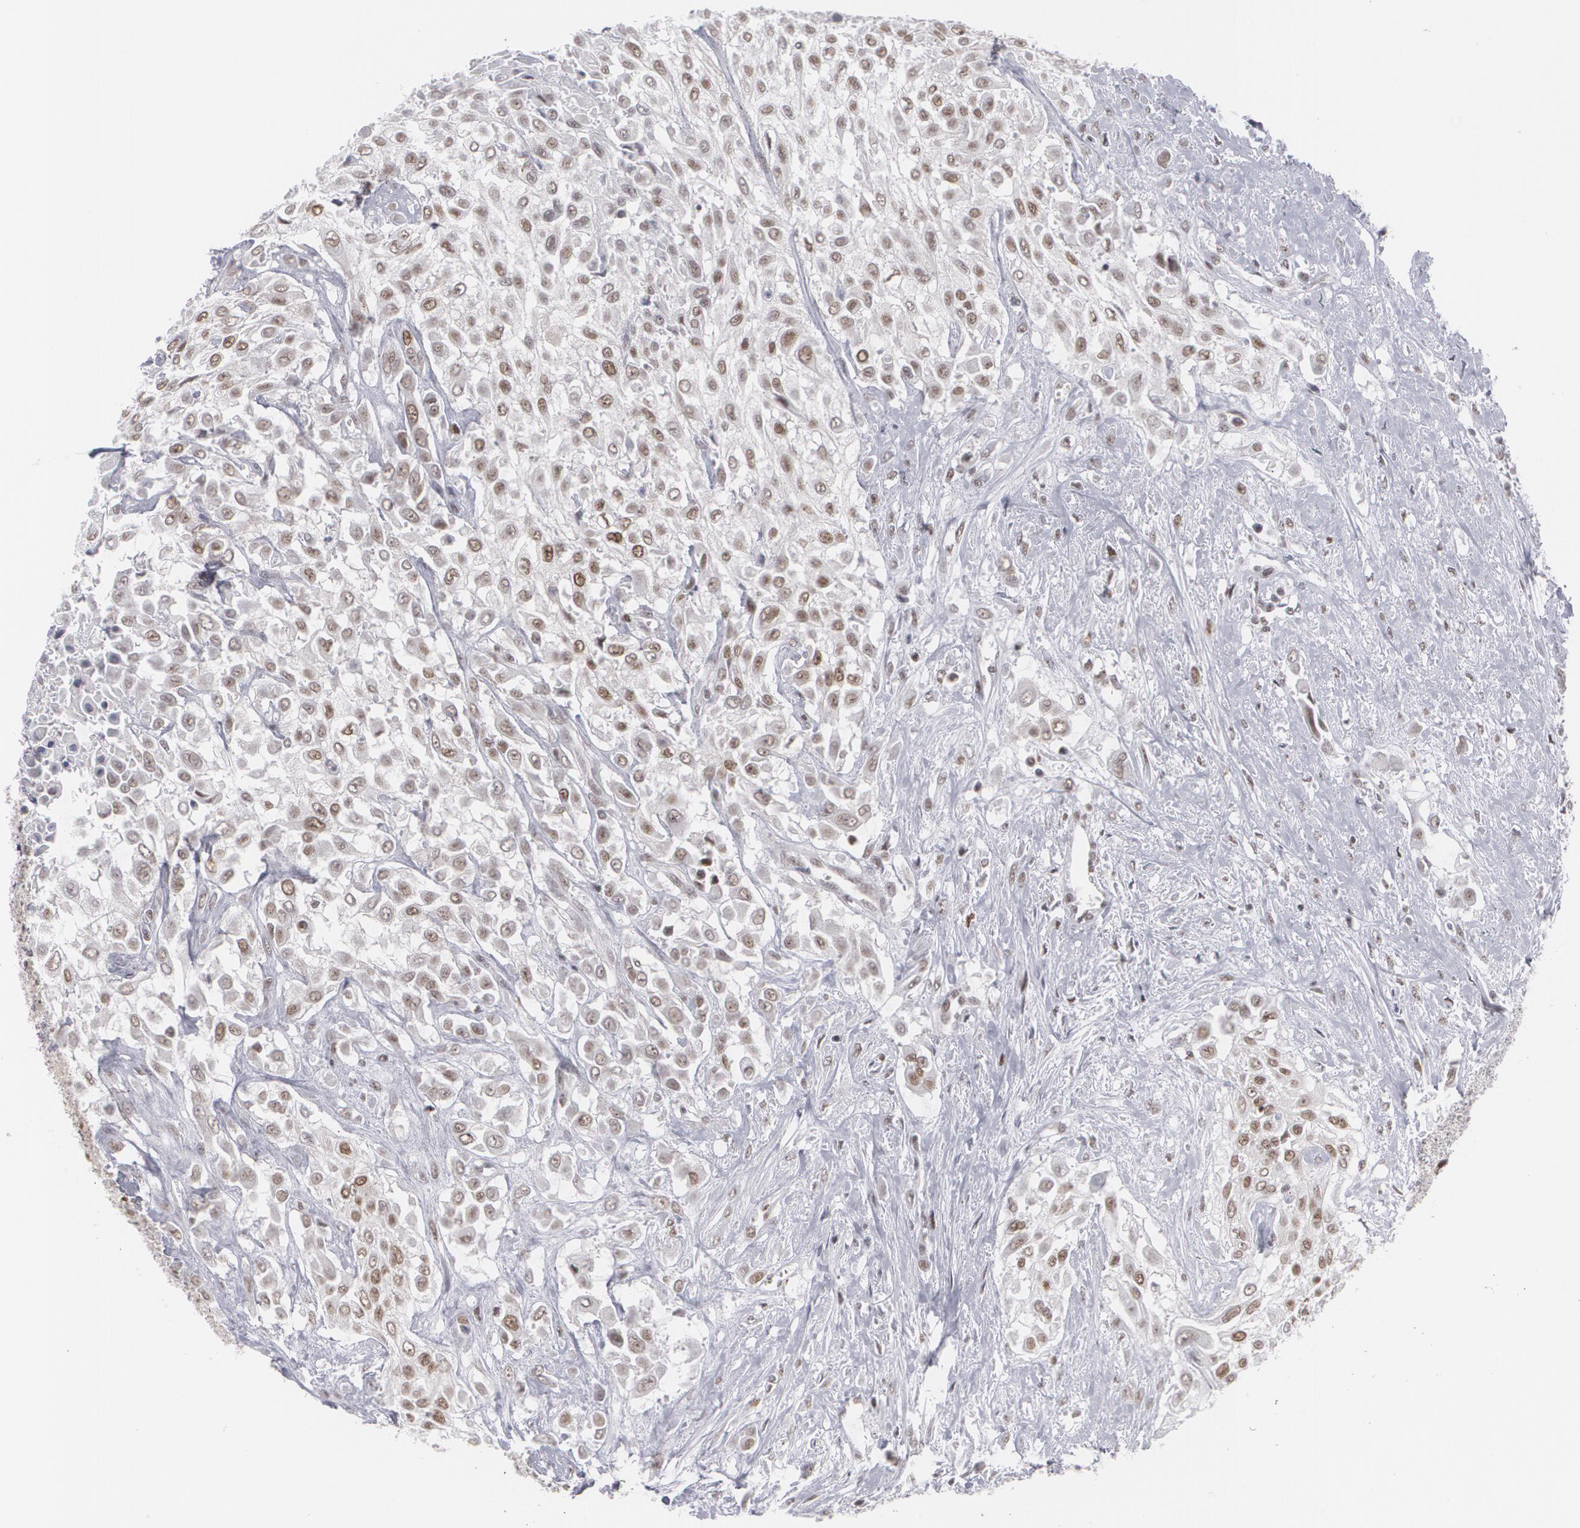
{"staining": {"intensity": "weak", "quantity": "25%-75%", "location": "nuclear"}, "tissue": "urothelial cancer", "cell_type": "Tumor cells", "image_type": "cancer", "snomed": [{"axis": "morphology", "description": "Urothelial carcinoma, High grade"}, {"axis": "topography", "description": "Urinary bladder"}], "caption": "Urothelial cancer stained with DAB immunohistochemistry shows low levels of weak nuclear positivity in about 25%-75% of tumor cells.", "gene": "MCL1", "patient": {"sex": "male", "age": 57}}